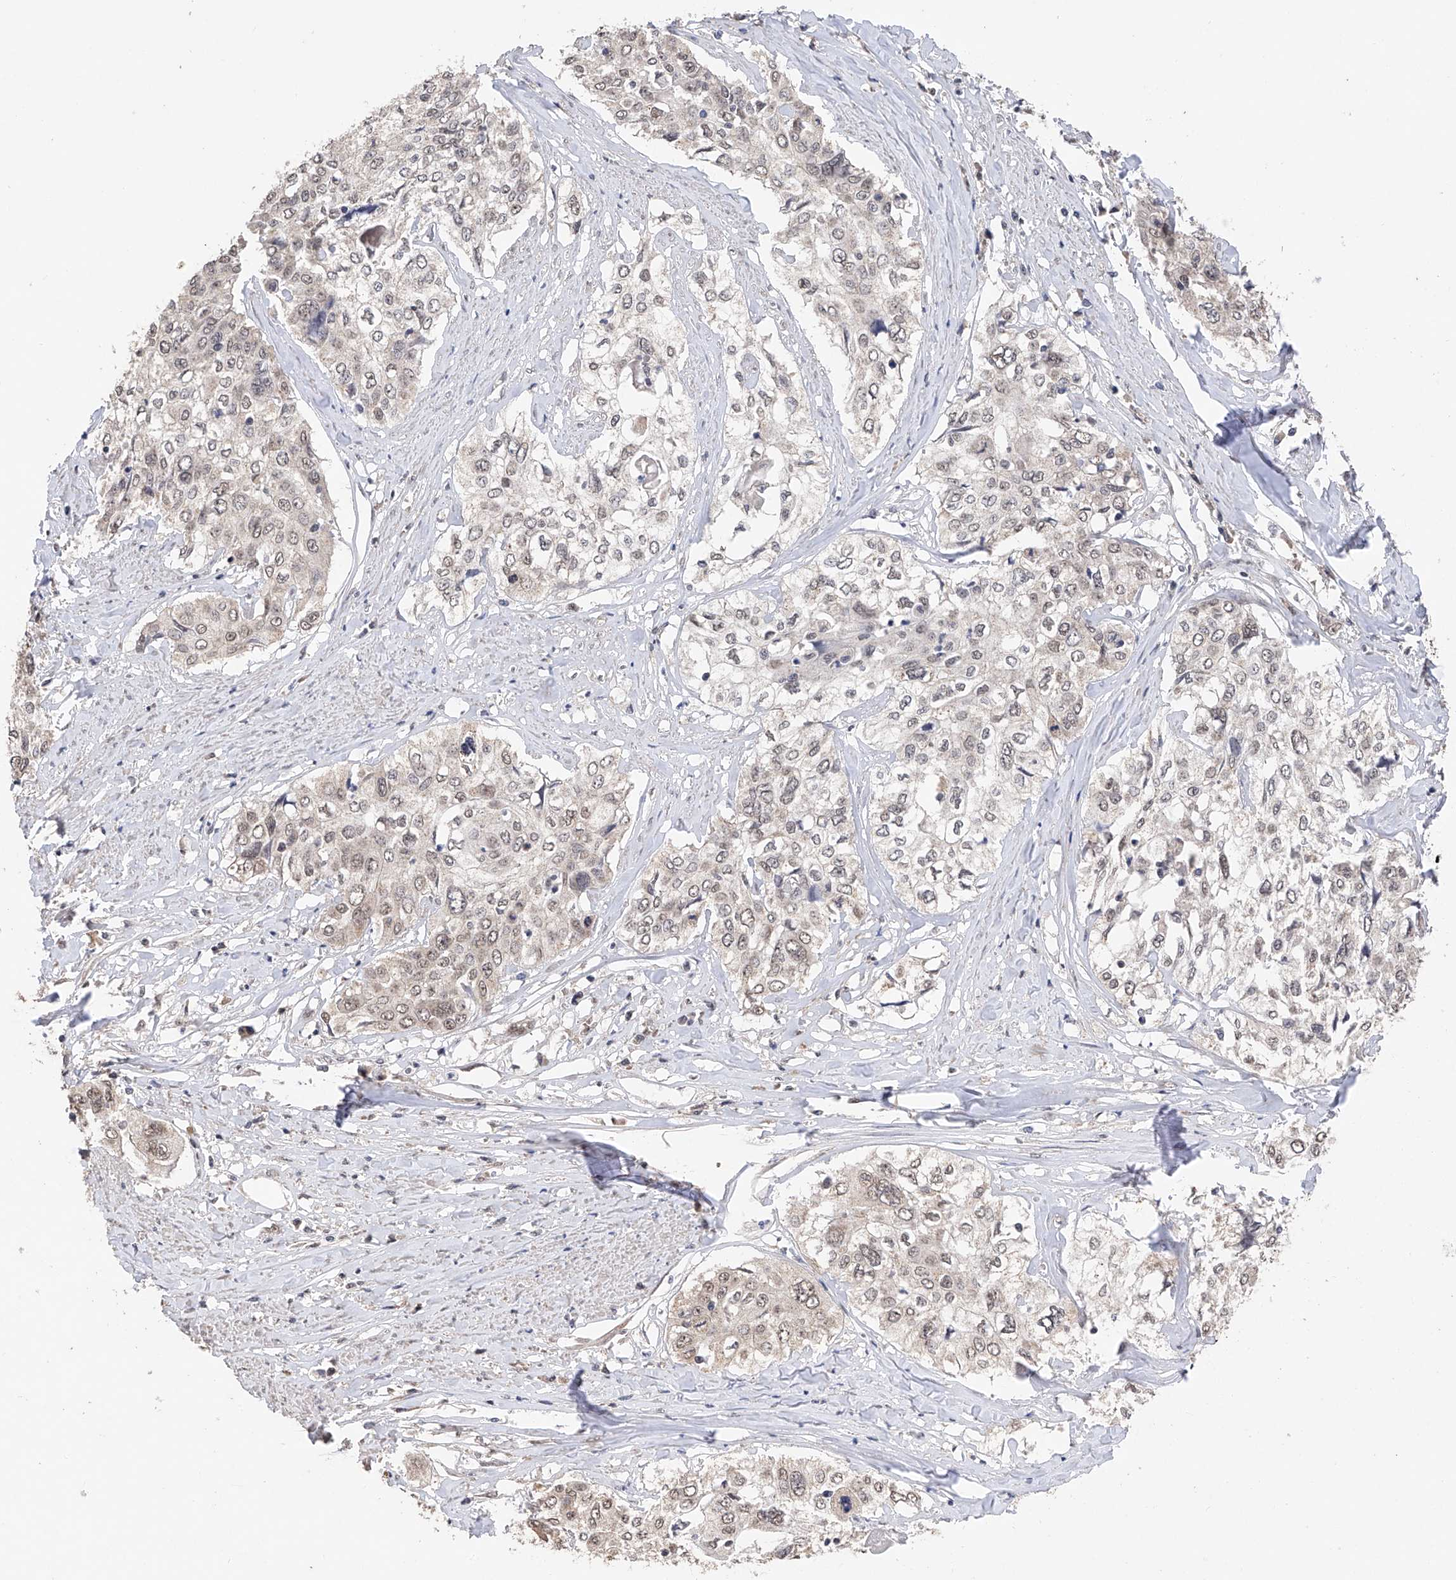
{"staining": {"intensity": "weak", "quantity": ">75%", "location": "nuclear"}, "tissue": "cervical cancer", "cell_type": "Tumor cells", "image_type": "cancer", "snomed": [{"axis": "morphology", "description": "Squamous cell carcinoma, NOS"}, {"axis": "topography", "description": "Cervix"}], "caption": "Immunohistochemical staining of human cervical cancer shows low levels of weak nuclear staining in approximately >75% of tumor cells. Using DAB (3,3'-diaminobenzidine) (brown) and hematoxylin (blue) stains, captured at high magnification using brightfield microscopy.", "gene": "DMAP1", "patient": {"sex": "female", "age": 31}}